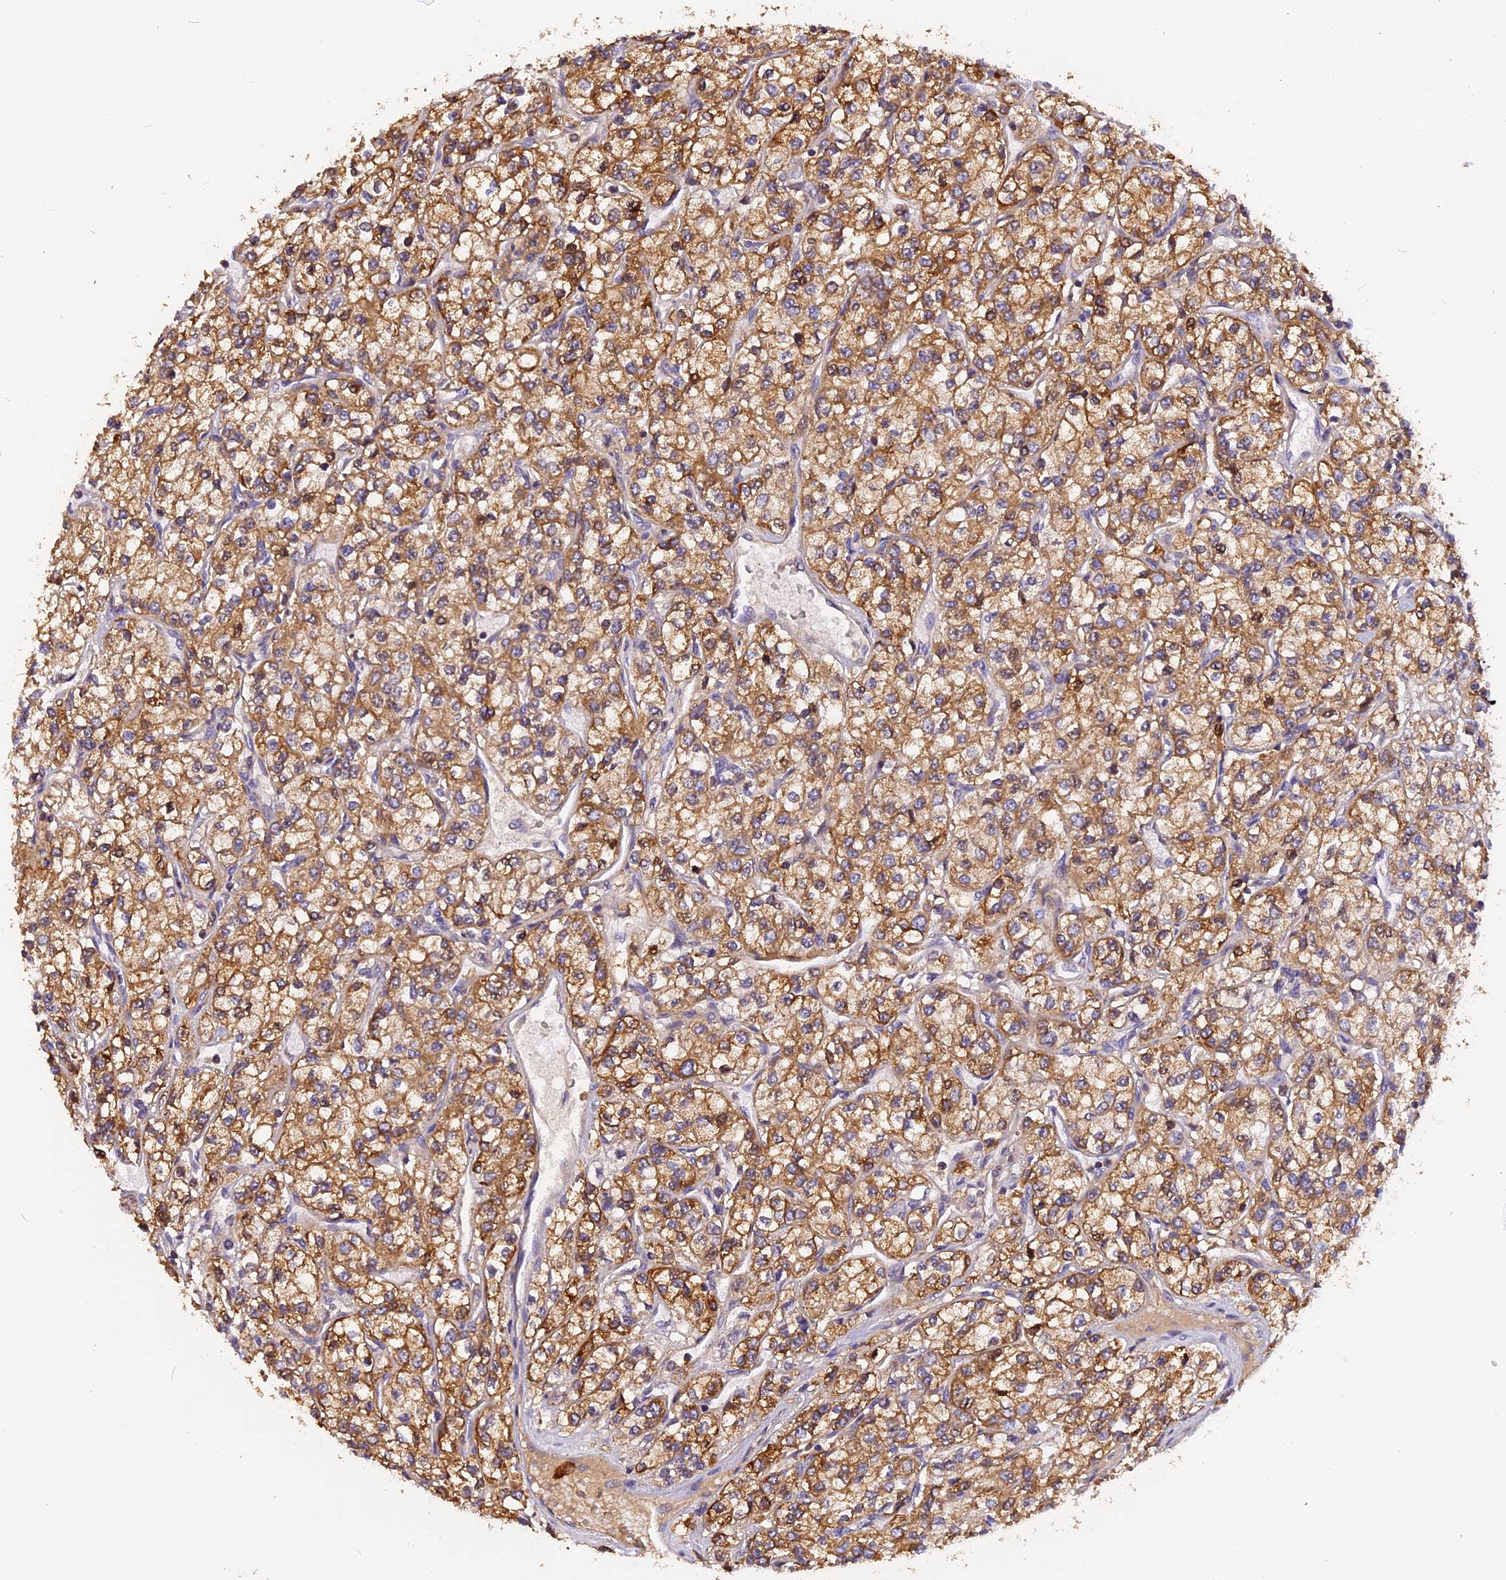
{"staining": {"intensity": "moderate", "quantity": ">75%", "location": "cytoplasmic/membranous"}, "tissue": "renal cancer", "cell_type": "Tumor cells", "image_type": "cancer", "snomed": [{"axis": "morphology", "description": "Adenocarcinoma, NOS"}, {"axis": "topography", "description": "Kidney"}], "caption": "Moderate cytoplasmic/membranous protein positivity is identified in about >75% of tumor cells in renal adenocarcinoma.", "gene": "STOML1", "patient": {"sex": "male", "age": 80}}